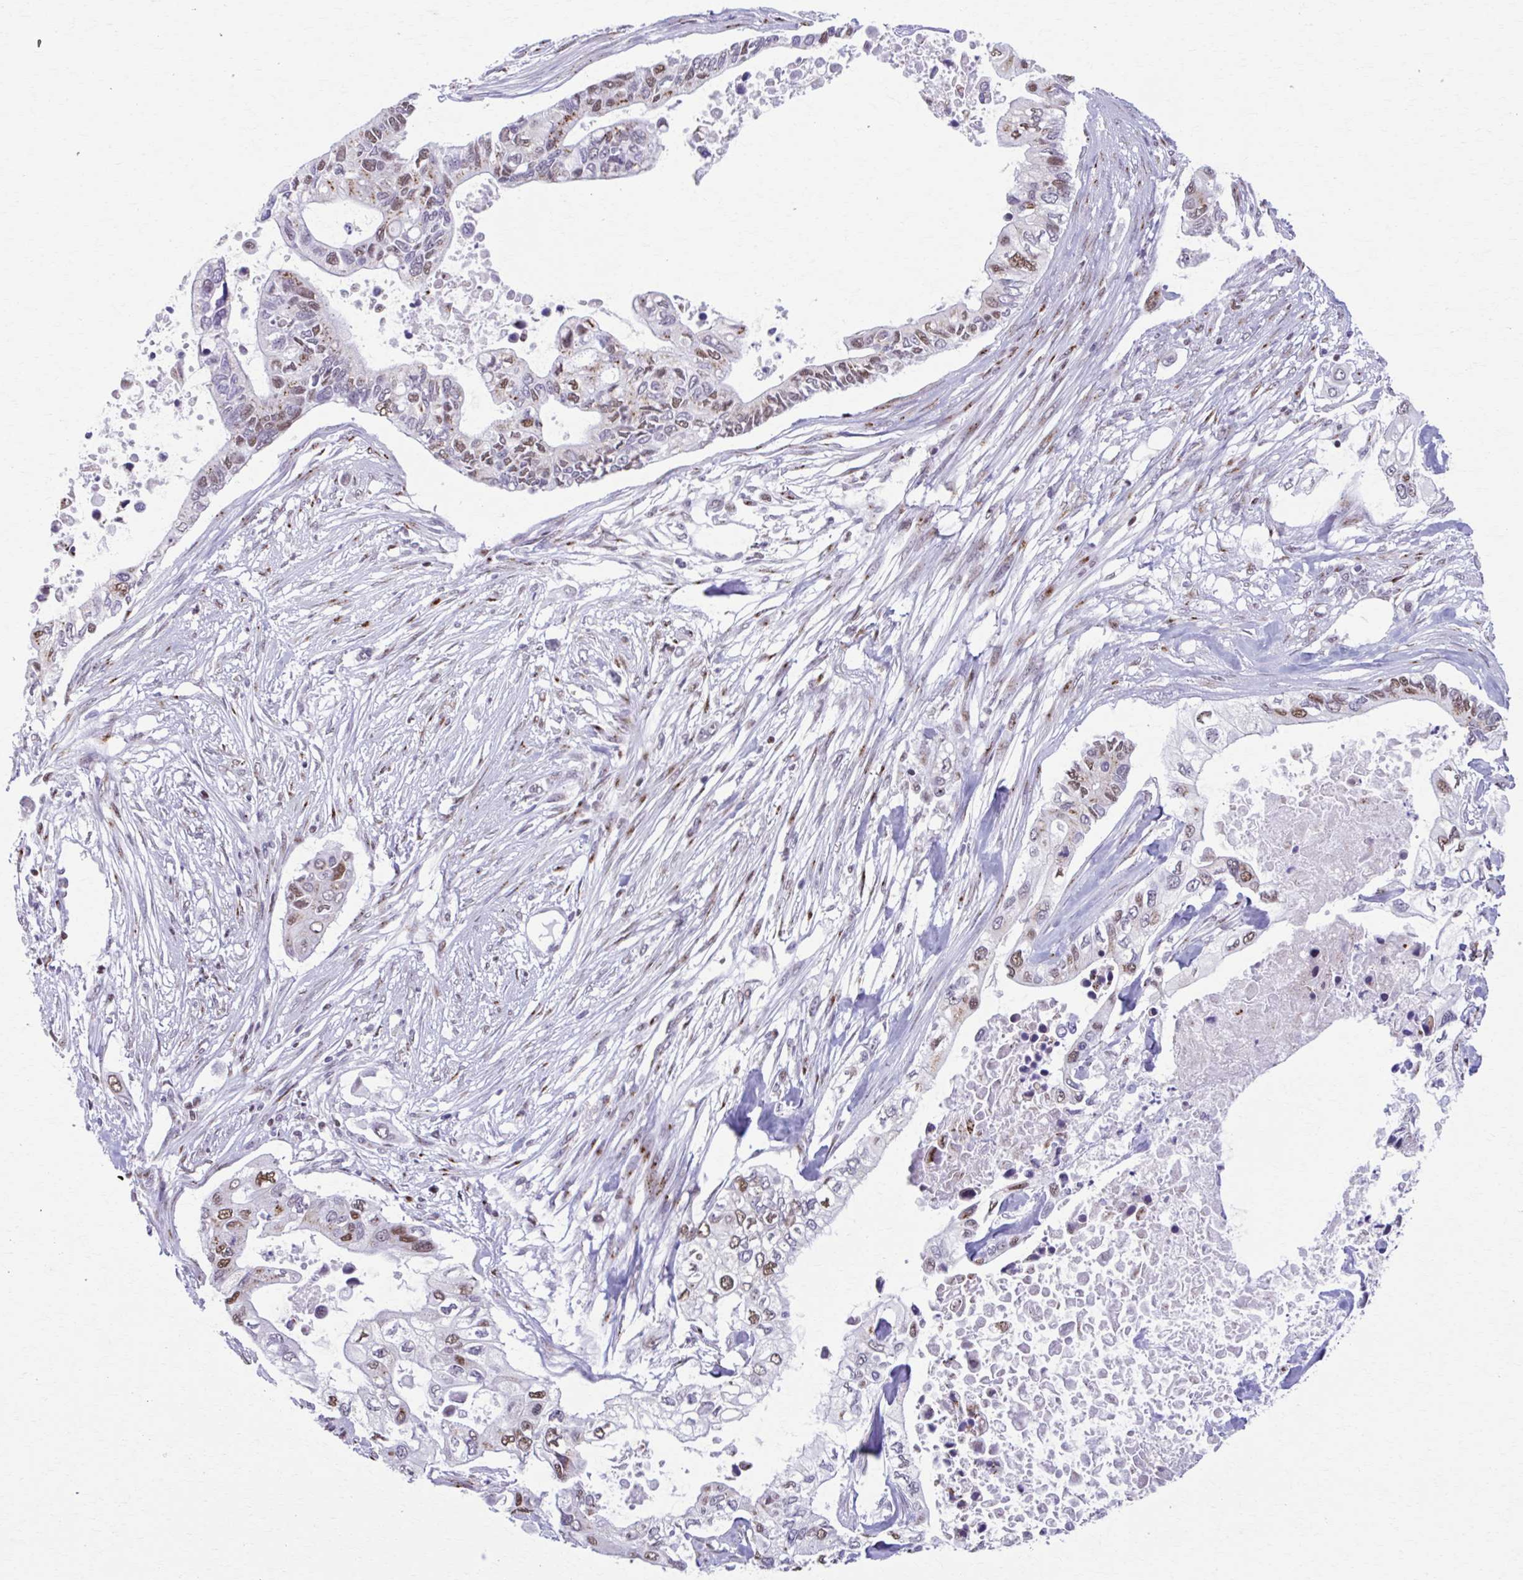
{"staining": {"intensity": "moderate", "quantity": "25%-75%", "location": "cytoplasmic/membranous,nuclear"}, "tissue": "pancreatic cancer", "cell_type": "Tumor cells", "image_type": "cancer", "snomed": [{"axis": "morphology", "description": "Adenocarcinoma, NOS"}, {"axis": "topography", "description": "Pancreas"}], "caption": "Protein expression analysis of human adenocarcinoma (pancreatic) reveals moderate cytoplasmic/membranous and nuclear staining in about 25%-75% of tumor cells. (IHC, brightfield microscopy, high magnification).", "gene": "ZNF682", "patient": {"sex": "female", "age": 63}}